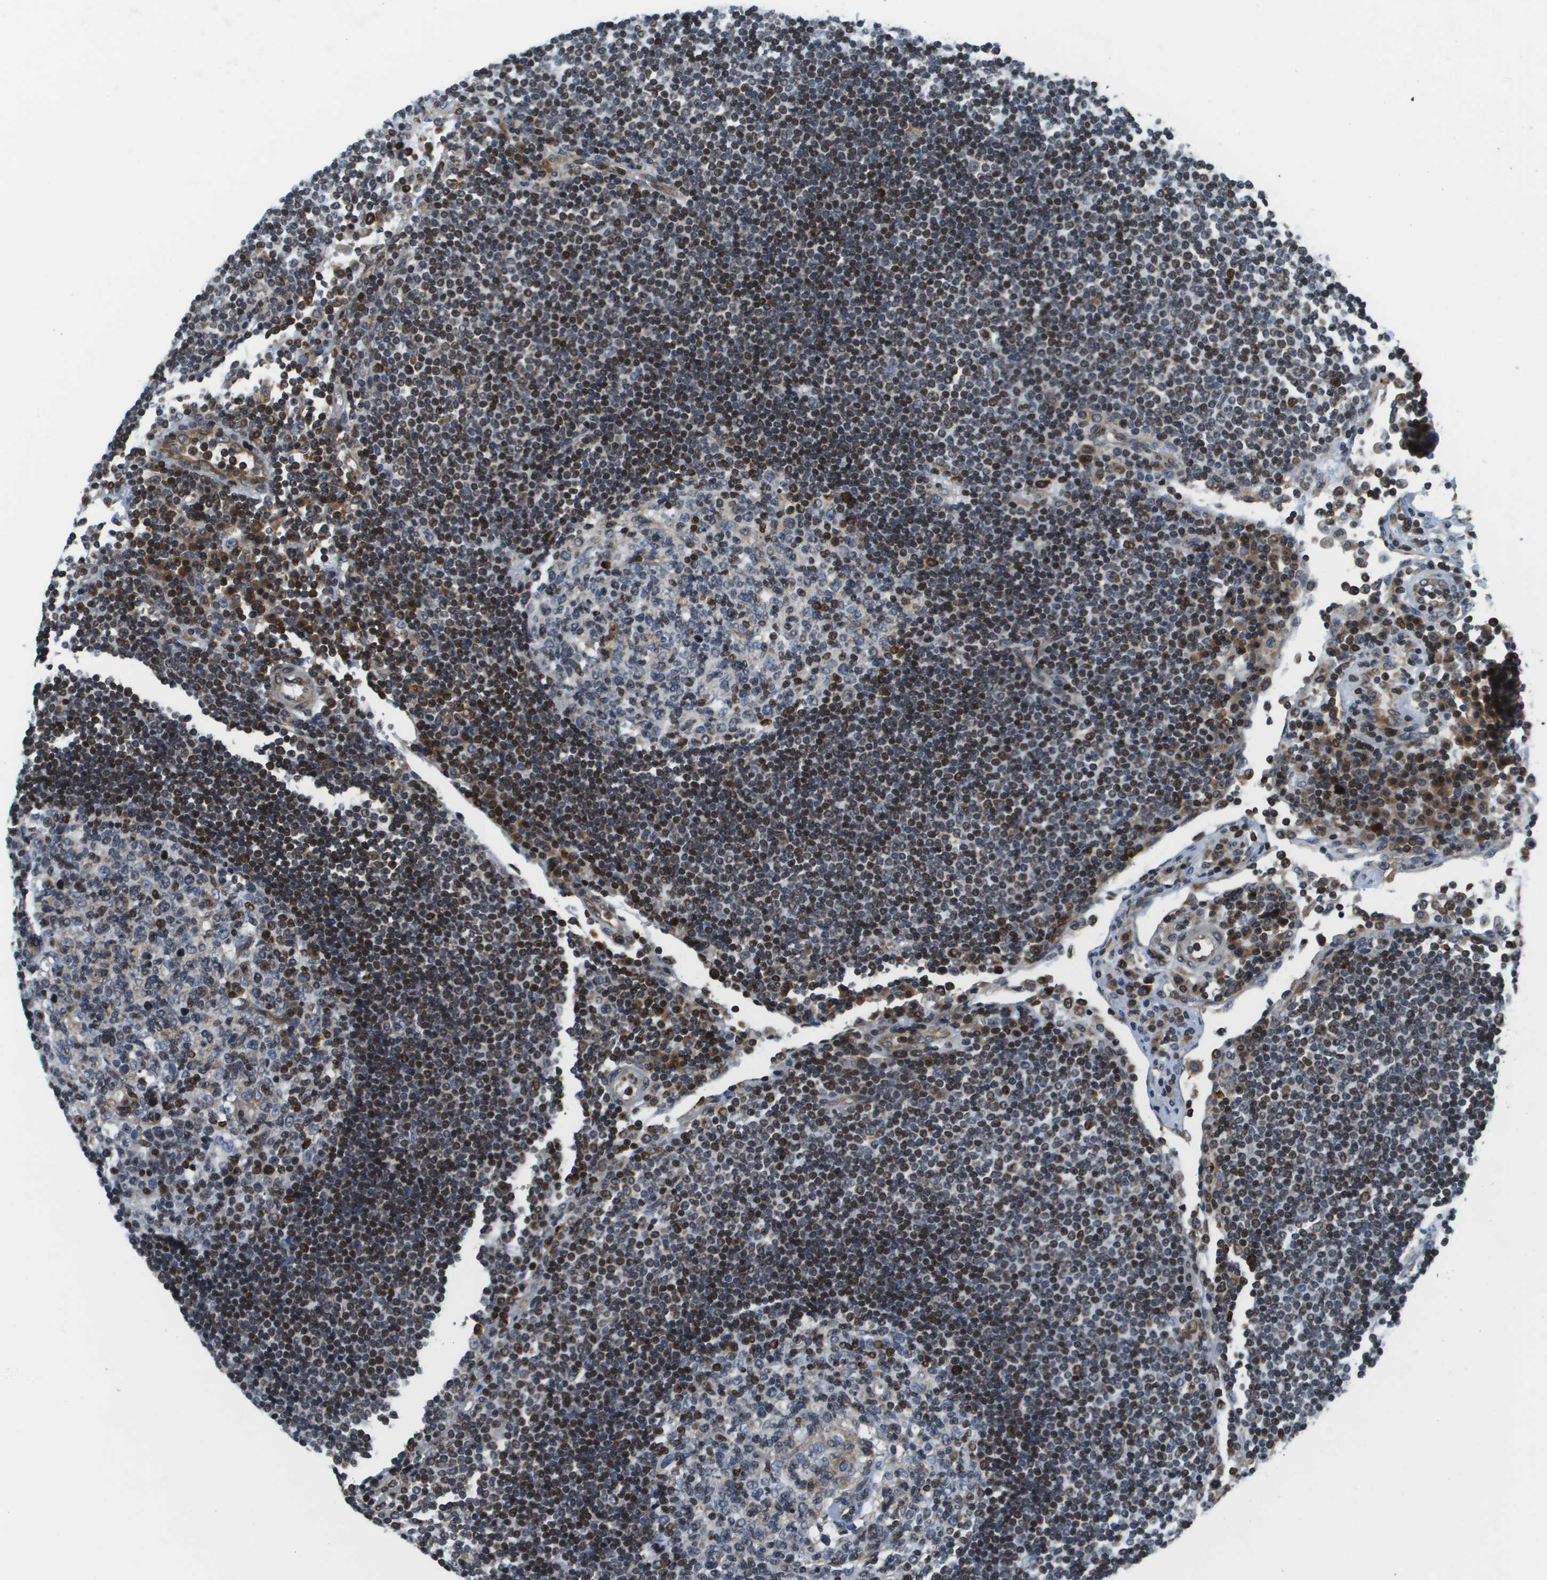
{"staining": {"intensity": "strong", "quantity": "<25%", "location": "cytoplasmic/membranous"}, "tissue": "lymph node", "cell_type": "Germinal center cells", "image_type": "normal", "snomed": [{"axis": "morphology", "description": "Normal tissue, NOS"}, {"axis": "topography", "description": "Lymph node"}], "caption": "Immunohistochemical staining of unremarkable lymph node reveals medium levels of strong cytoplasmic/membranous staining in about <25% of germinal center cells. Ihc stains the protein of interest in brown and the nuclei are stained blue.", "gene": "ESYT1", "patient": {"sex": "female", "age": 53}}